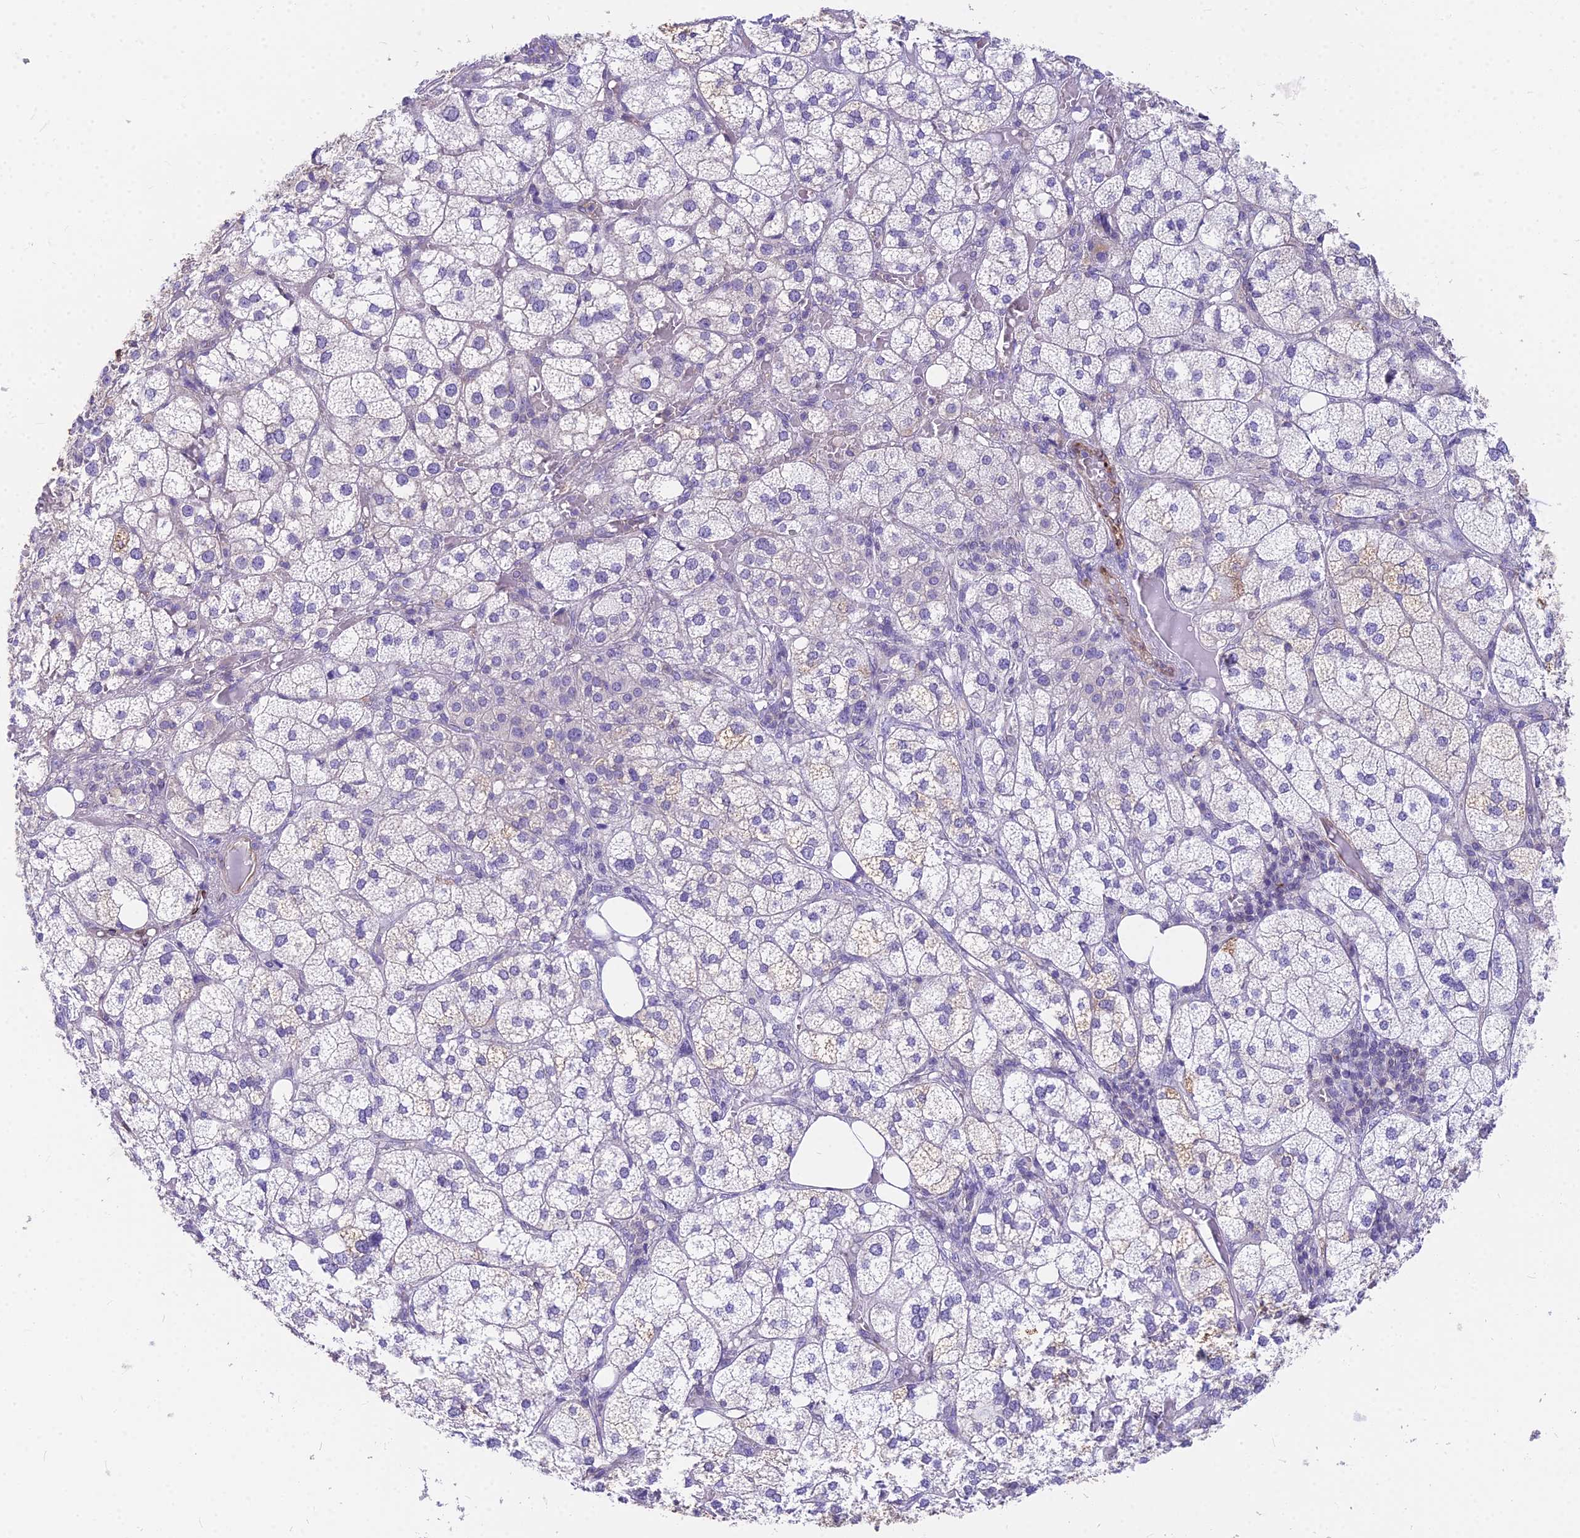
{"staining": {"intensity": "weak", "quantity": "25%-75%", "location": "cytoplasmic/membranous"}, "tissue": "adrenal gland", "cell_type": "Glandular cells", "image_type": "normal", "snomed": [{"axis": "morphology", "description": "Normal tissue, NOS"}, {"axis": "topography", "description": "Adrenal gland"}], "caption": "The image shows immunohistochemical staining of benign adrenal gland. There is weak cytoplasmic/membranous positivity is seen in about 25%-75% of glandular cells.", "gene": "HLA", "patient": {"sex": "female", "age": 61}}